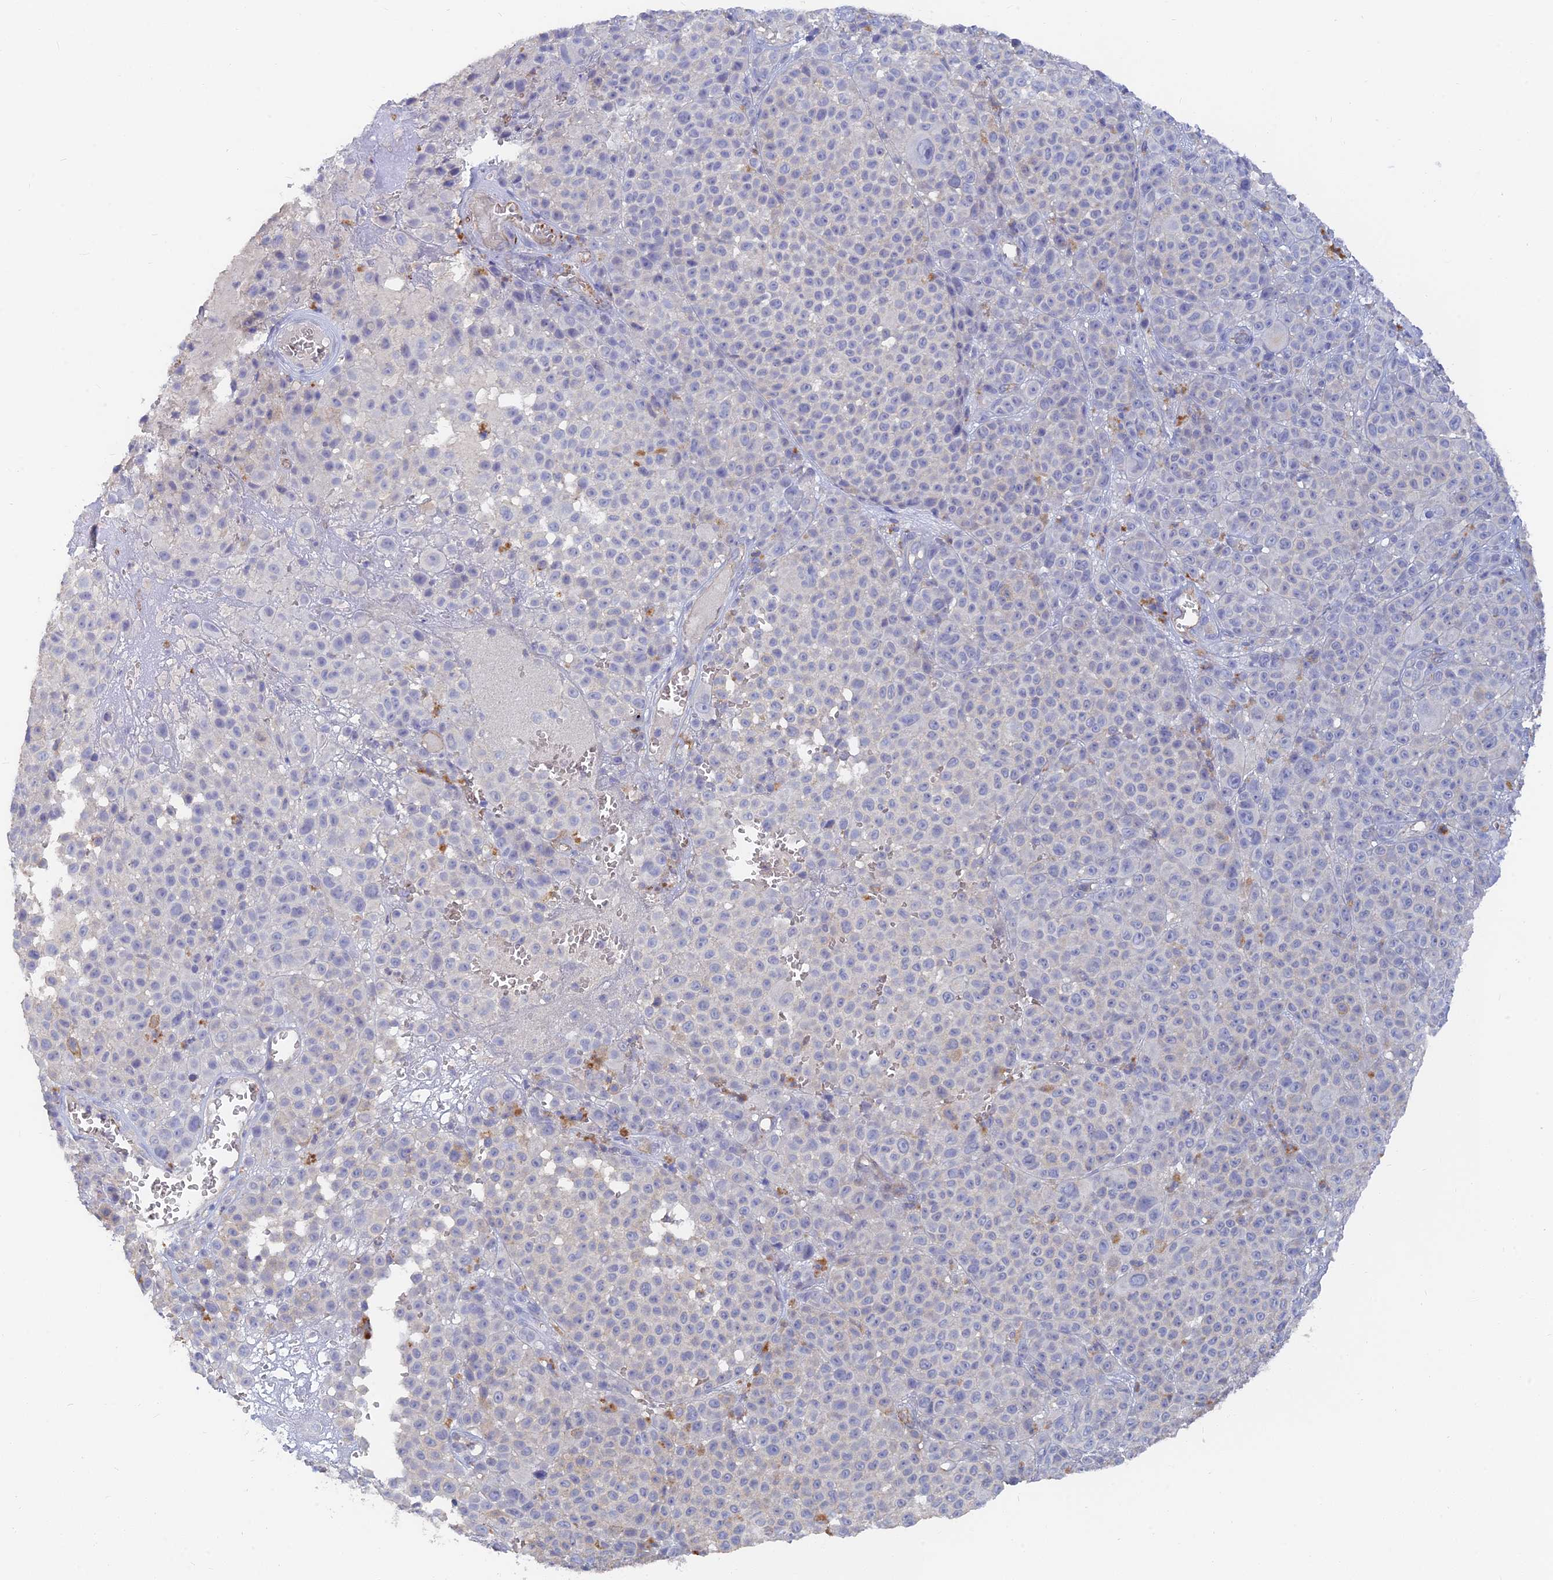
{"staining": {"intensity": "negative", "quantity": "none", "location": "none"}, "tissue": "melanoma", "cell_type": "Tumor cells", "image_type": "cancer", "snomed": [{"axis": "morphology", "description": "Malignant melanoma, NOS"}, {"axis": "topography", "description": "Skin"}], "caption": "Immunohistochemistry (IHC) of melanoma exhibits no staining in tumor cells.", "gene": "ARRDC1", "patient": {"sex": "female", "age": 94}}